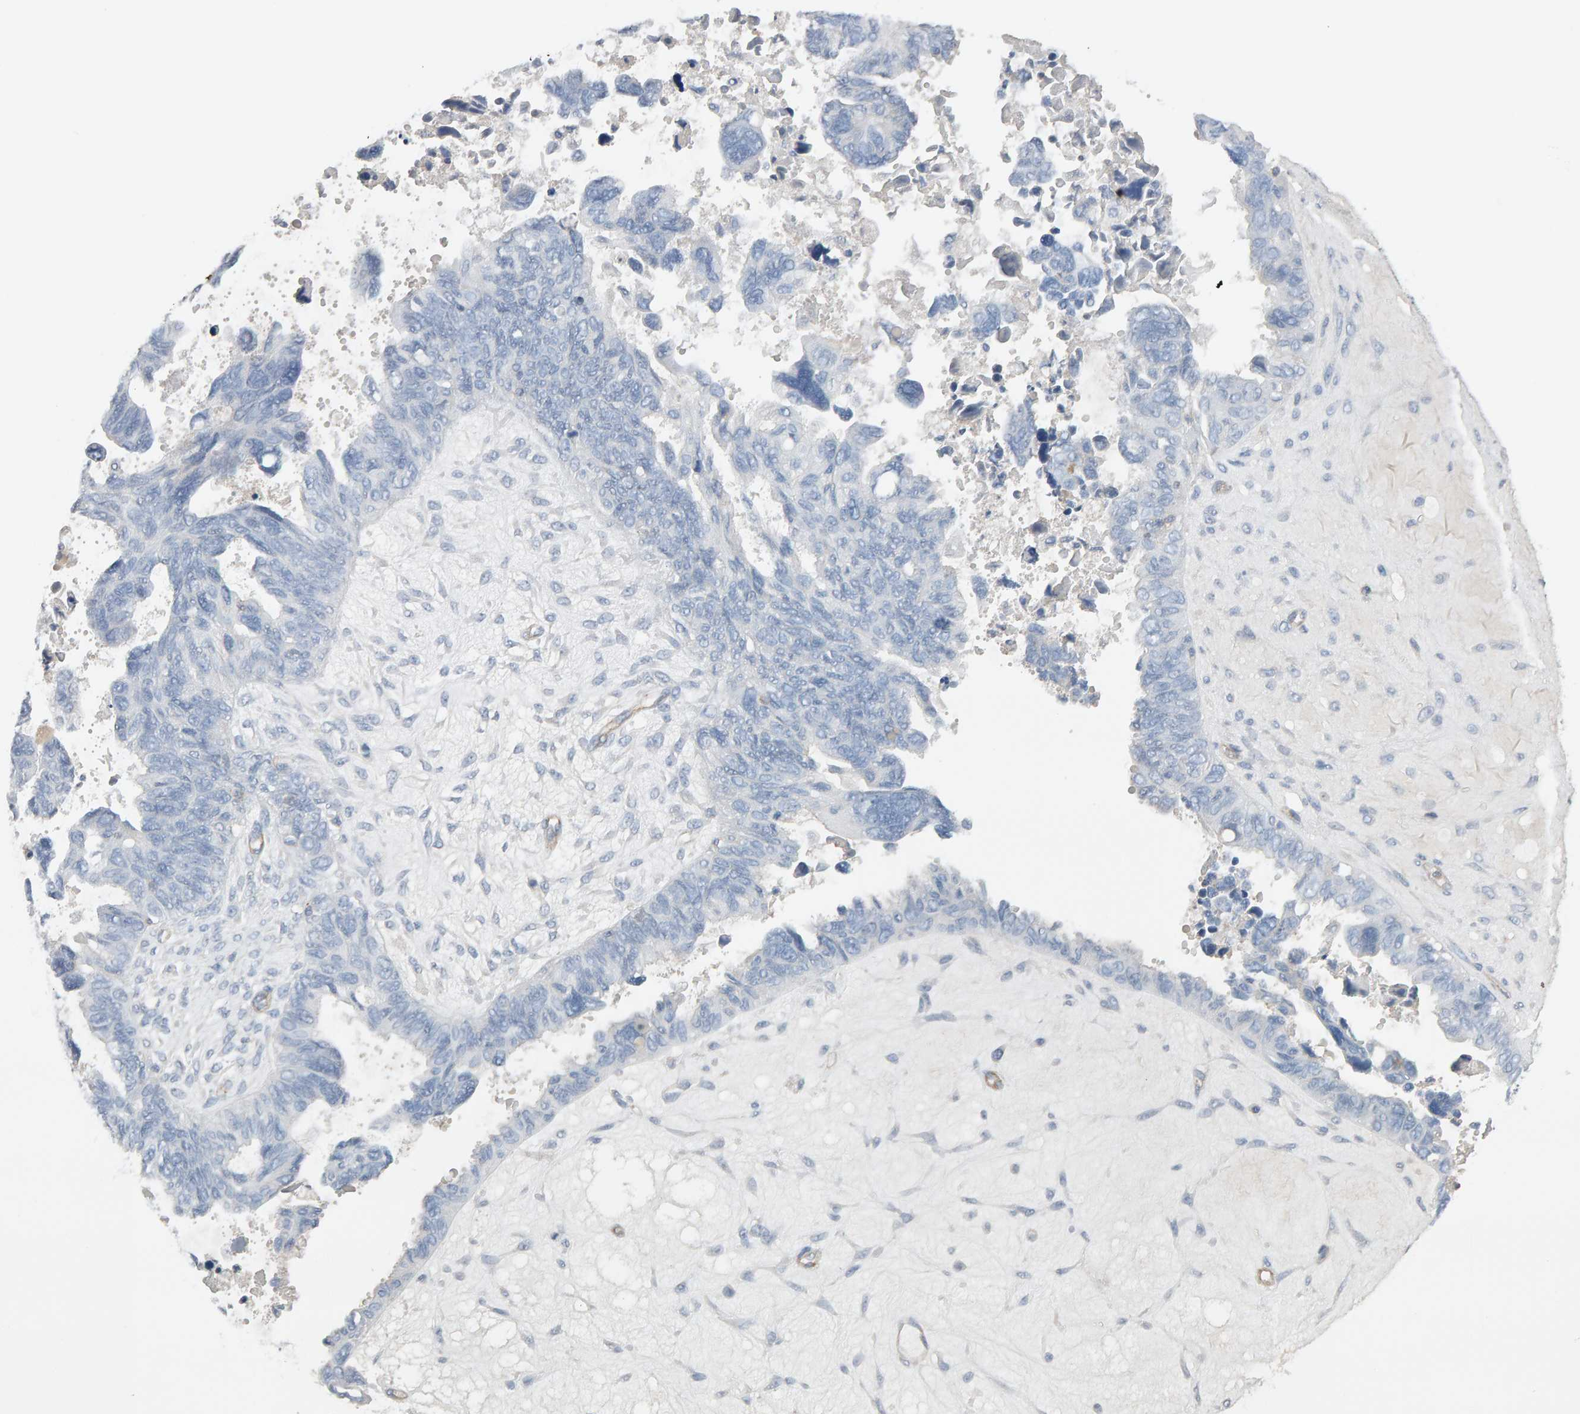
{"staining": {"intensity": "negative", "quantity": "none", "location": "none"}, "tissue": "ovarian cancer", "cell_type": "Tumor cells", "image_type": "cancer", "snomed": [{"axis": "morphology", "description": "Cystadenocarcinoma, serous, NOS"}, {"axis": "topography", "description": "Ovary"}], "caption": "High power microscopy micrograph of an IHC micrograph of serous cystadenocarcinoma (ovarian), revealing no significant positivity in tumor cells. (DAB (3,3'-diaminobenzidine) immunohistochemistry visualized using brightfield microscopy, high magnification).", "gene": "FYN", "patient": {"sex": "female", "age": 79}}